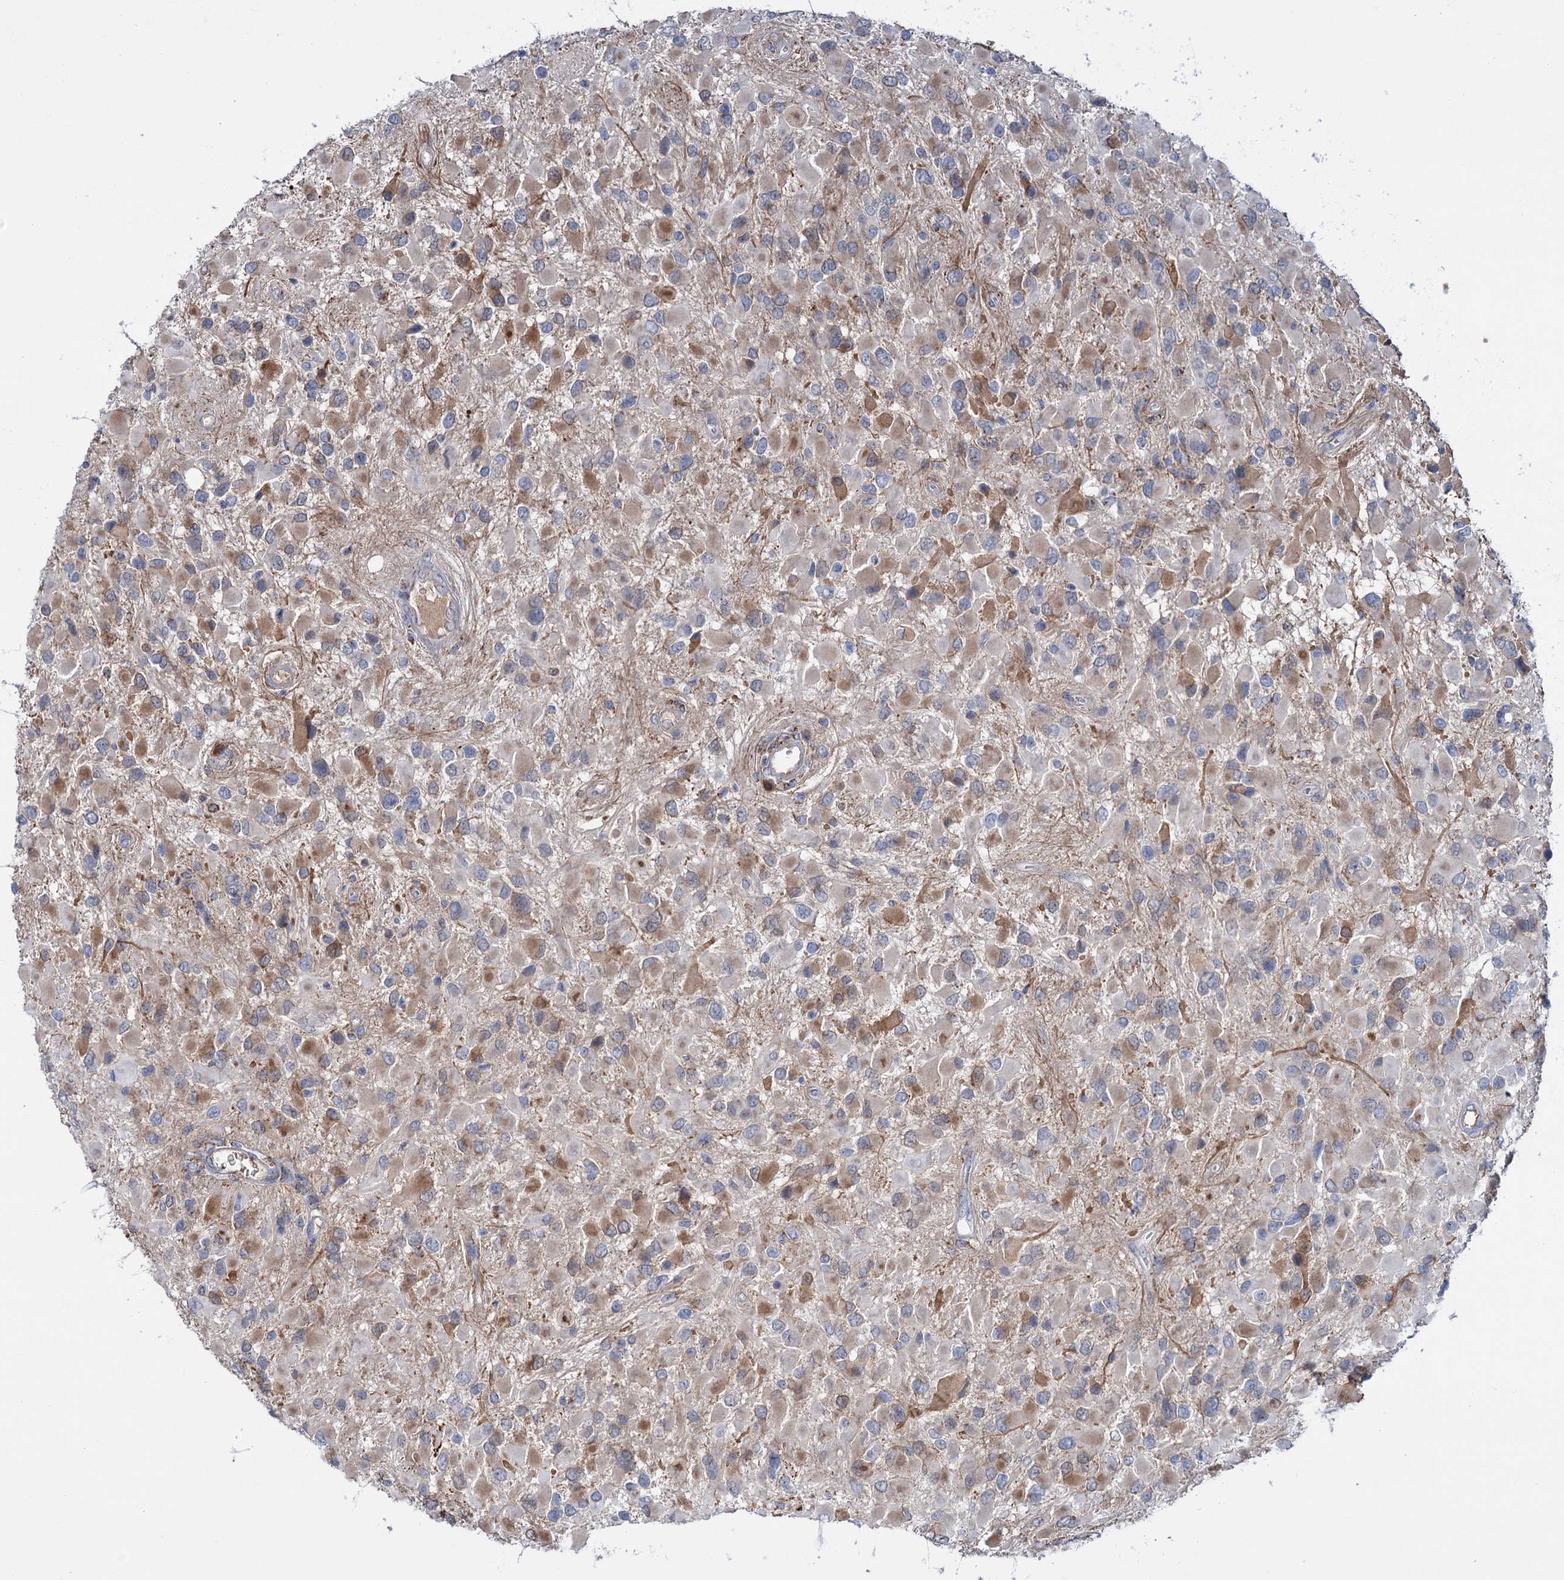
{"staining": {"intensity": "moderate", "quantity": "25%-75%", "location": "cytoplasmic/membranous"}, "tissue": "glioma", "cell_type": "Tumor cells", "image_type": "cancer", "snomed": [{"axis": "morphology", "description": "Glioma, malignant, High grade"}, {"axis": "topography", "description": "Brain"}], "caption": "Immunohistochemistry (IHC) (DAB (3,3'-diaminobenzidine)) staining of glioma shows moderate cytoplasmic/membranous protein expression in about 25%-75% of tumor cells.", "gene": "LPIN1", "patient": {"sex": "male", "age": 53}}